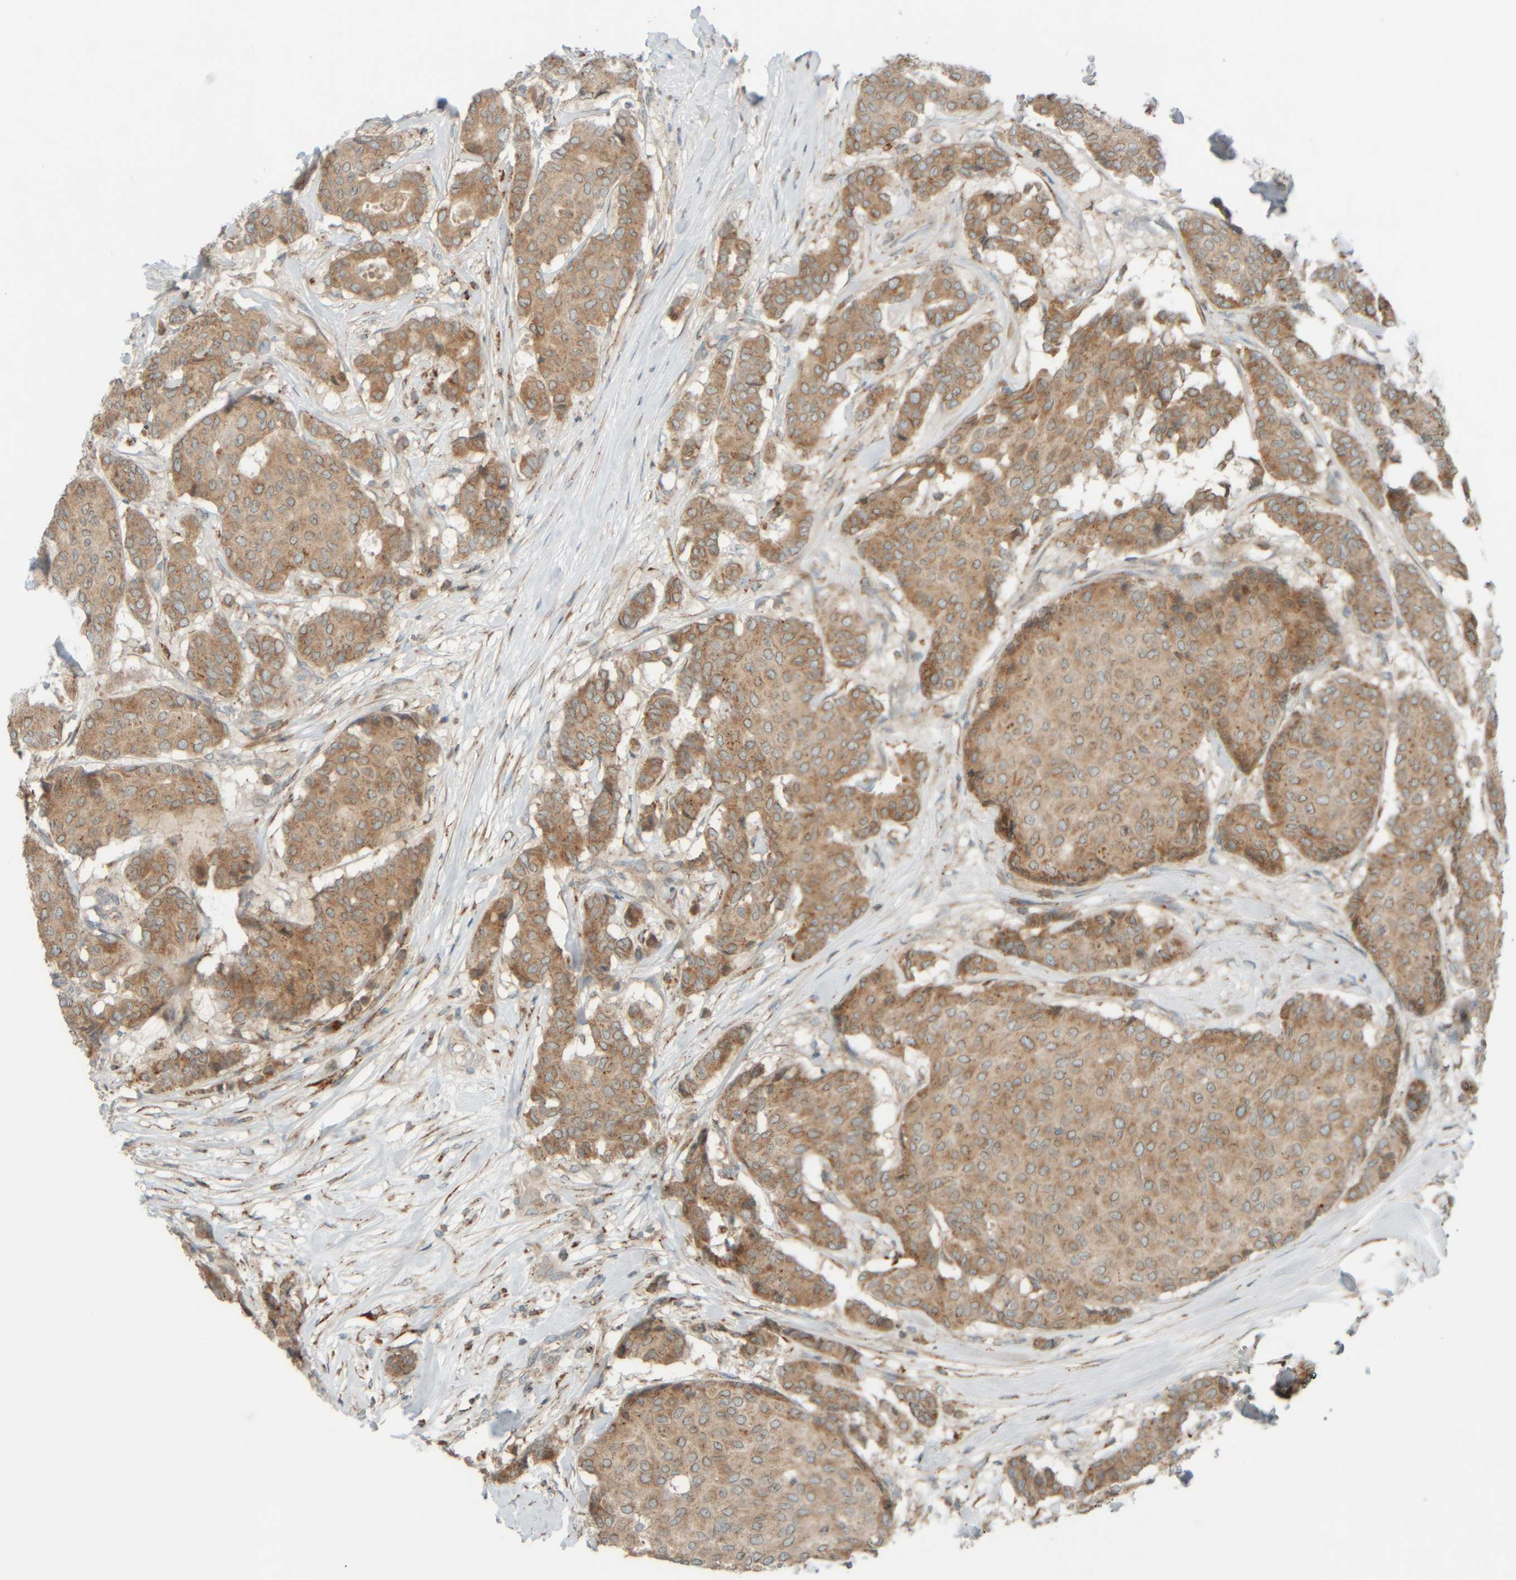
{"staining": {"intensity": "moderate", "quantity": ">75%", "location": "cytoplasmic/membranous"}, "tissue": "breast cancer", "cell_type": "Tumor cells", "image_type": "cancer", "snomed": [{"axis": "morphology", "description": "Duct carcinoma"}, {"axis": "topography", "description": "Breast"}], "caption": "The micrograph shows a brown stain indicating the presence of a protein in the cytoplasmic/membranous of tumor cells in breast cancer.", "gene": "SPAG5", "patient": {"sex": "female", "age": 75}}